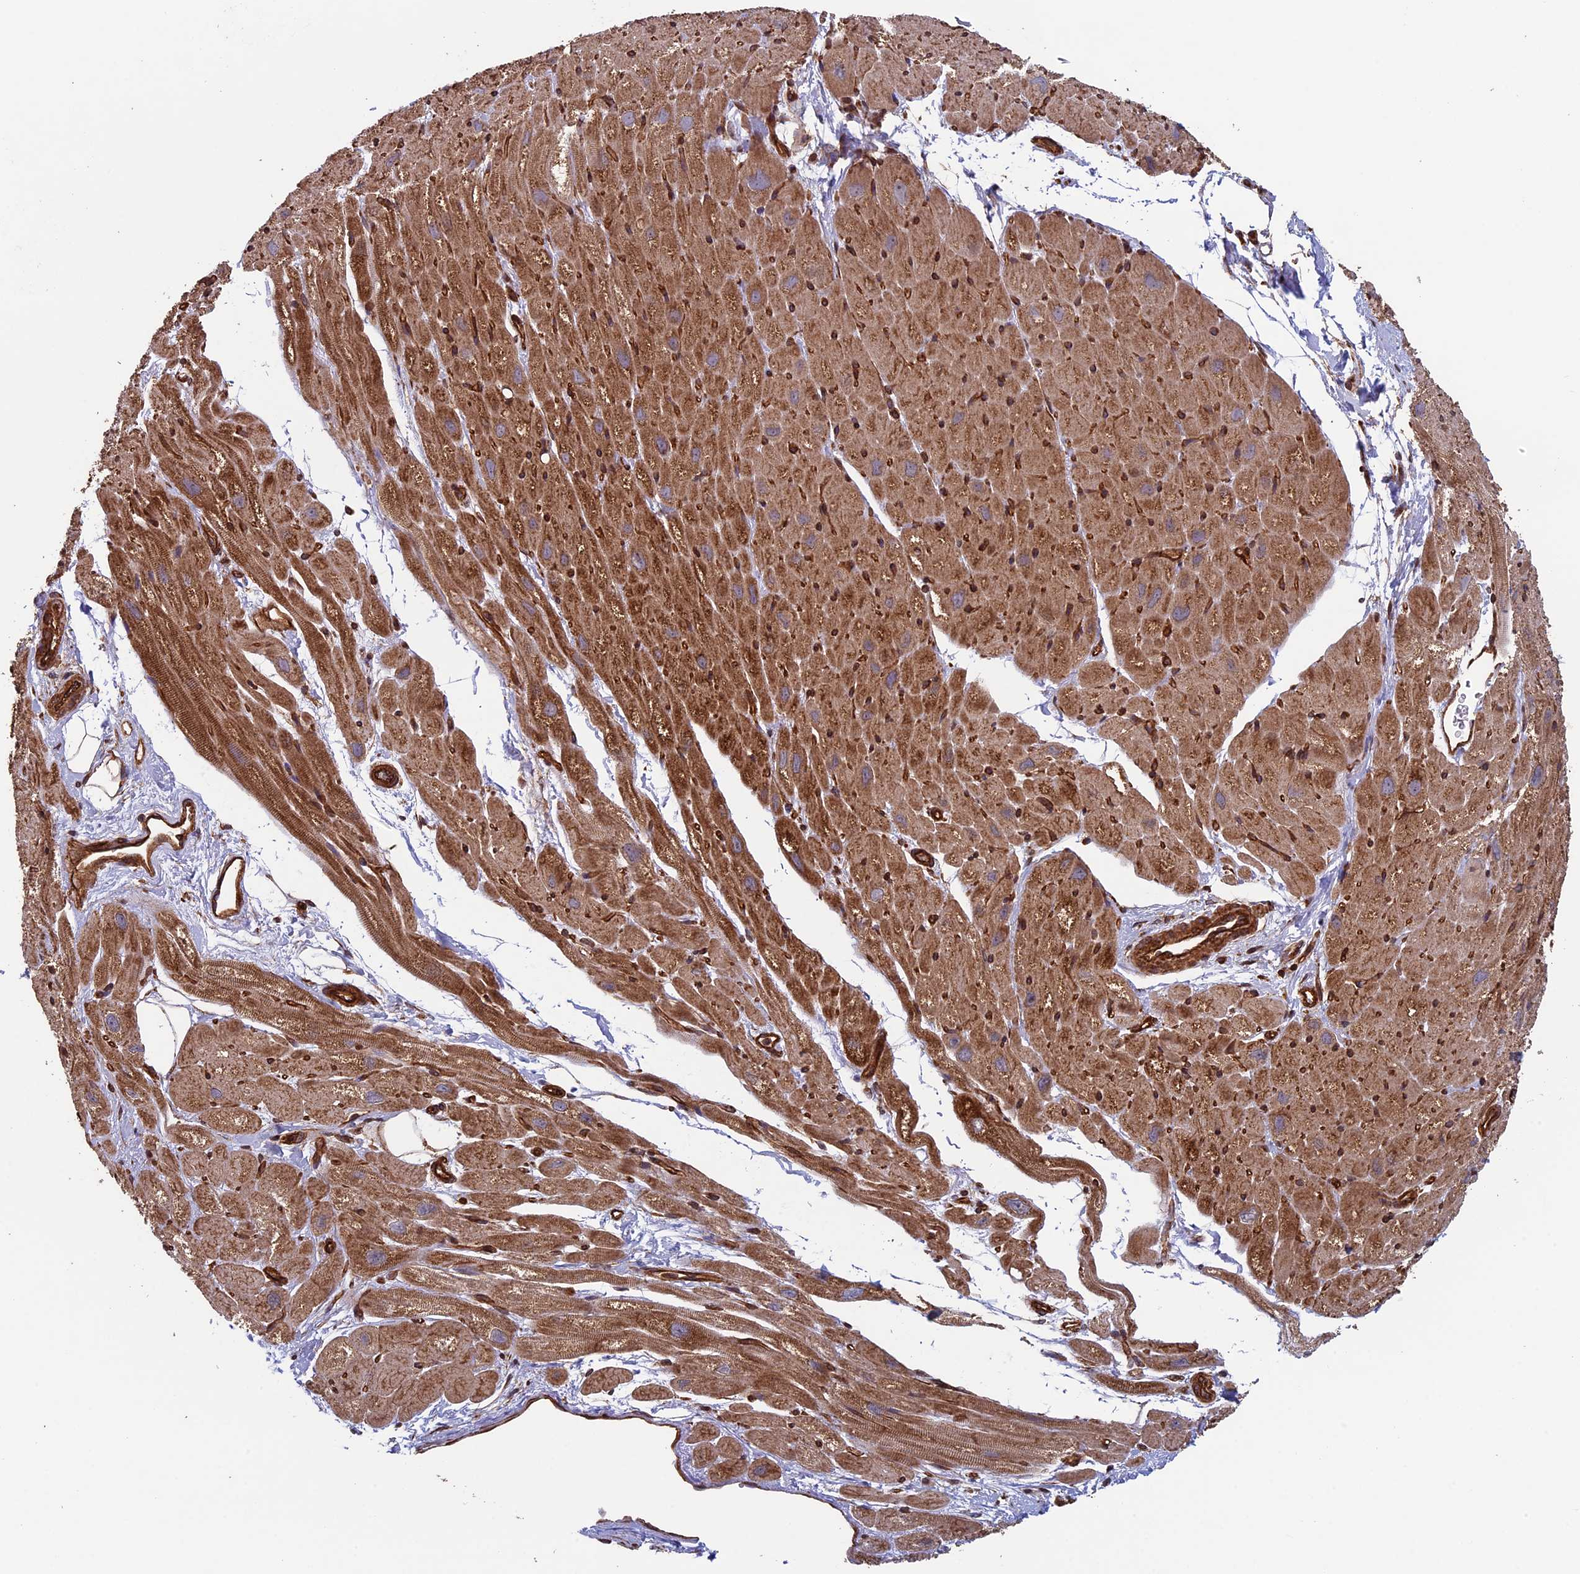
{"staining": {"intensity": "strong", "quantity": ">75%", "location": "cytoplasmic/membranous"}, "tissue": "heart muscle", "cell_type": "Cardiomyocytes", "image_type": "normal", "snomed": [{"axis": "morphology", "description": "Normal tissue, NOS"}, {"axis": "topography", "description": "Heart"}], "caption": "The immunohistochemical stain shows strong cytoplasmic/membranous positivity in cardiomyocytes of benign heart muscle.", "gene": "CCDC8", "patient": {"sex": "male", "age": 50}}